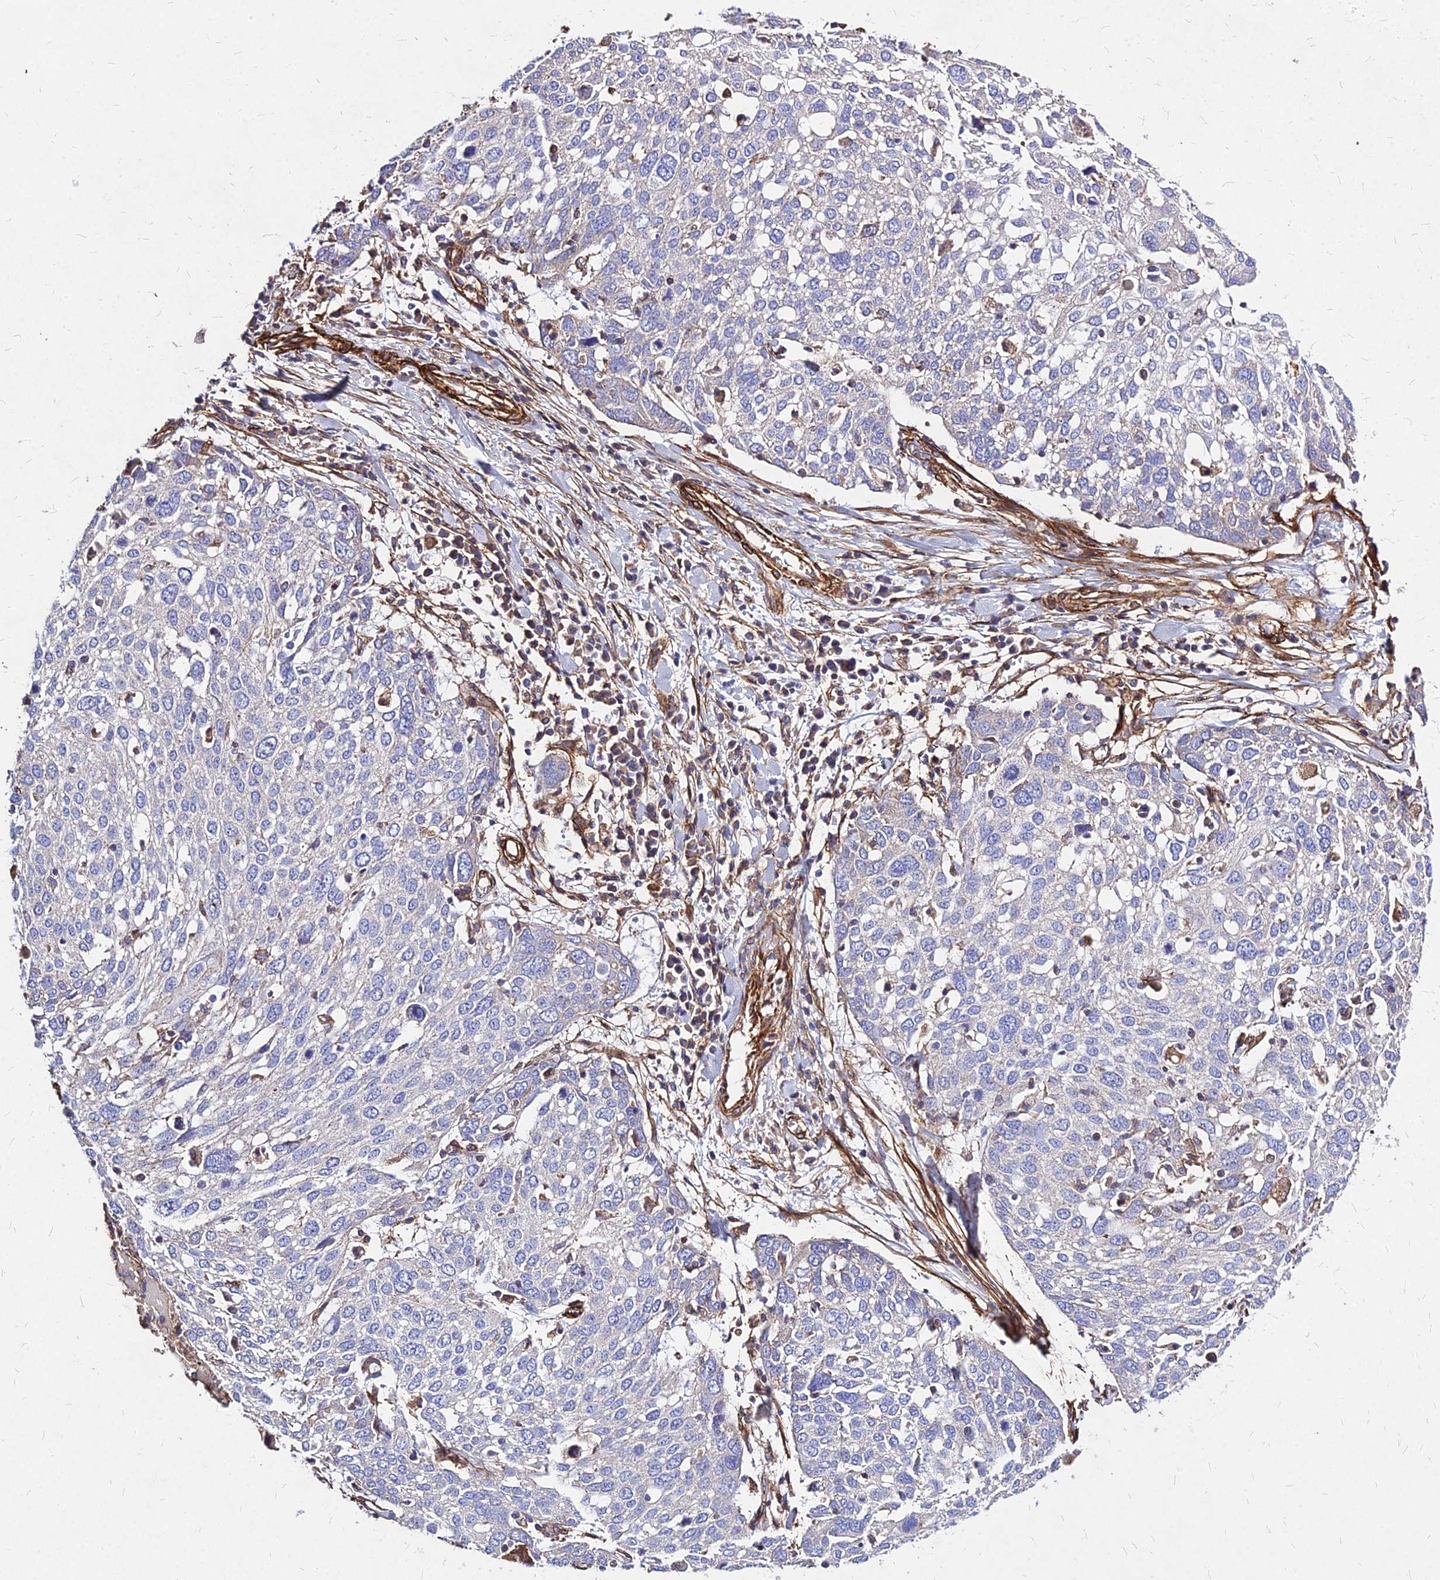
{"staining": {"intensity": "negative", "quantity": "none", "location": "none"}, "tissue": "lung cancer", "cell_type": "Tumor cells", "image_type": "cancer", "snomed": [{"axis": "morphology", "description": "Squamous cell carcinoma, NOS"}, {"axis": "topography", "description": "Lung"}], "caption": "IHC of human lung cancer shows no positivity in tumor cells.", "gene": "EFCC1", "patient": {"sex": "male", "age": 65}}